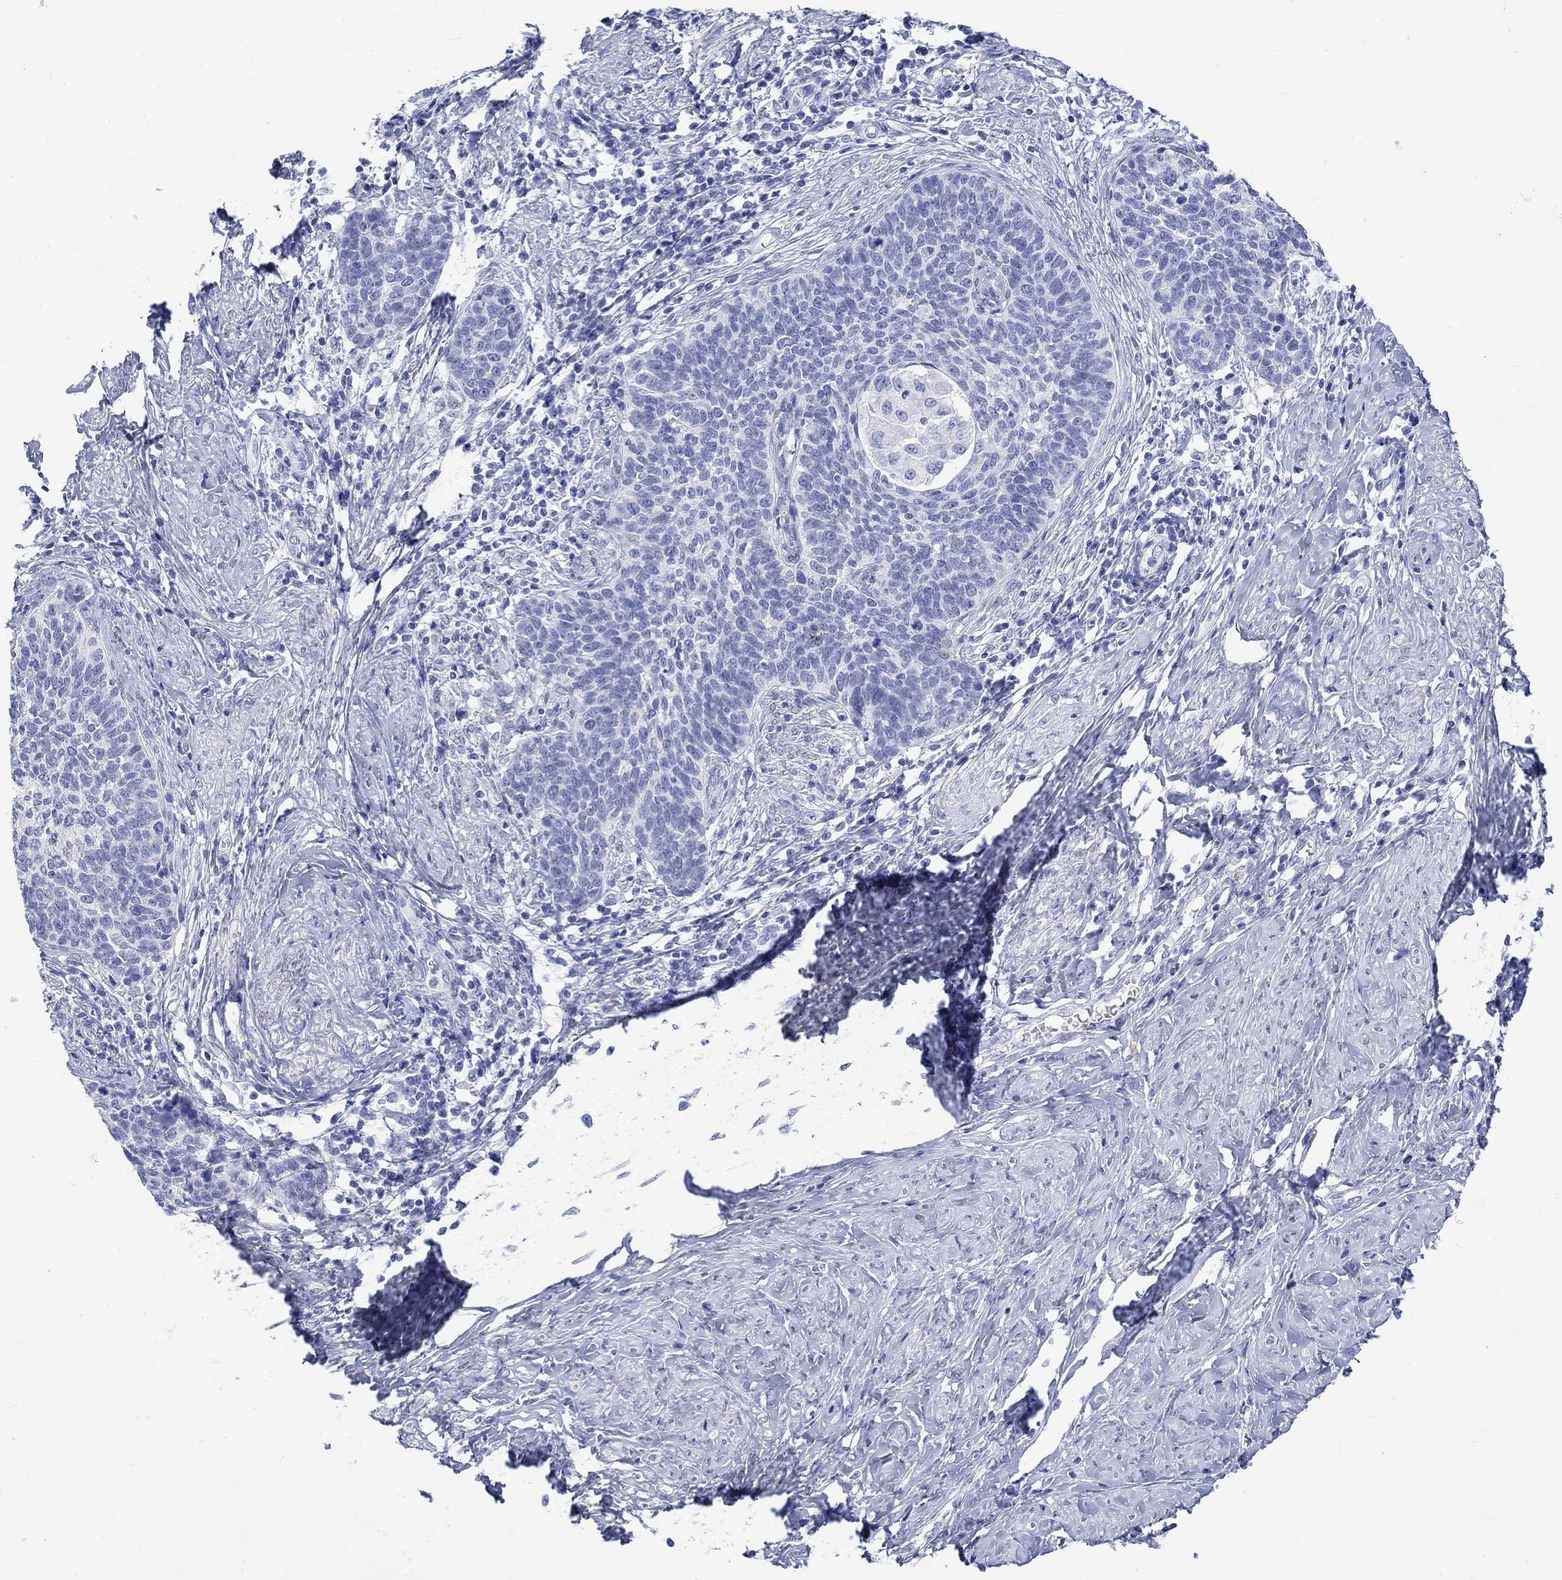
{"staining": {"intensity": "negative", "quantity": "none", "location": "none"}, "tissue": "cervical cancer", "cell_type": "Tumor cells", "image_type": "cancer", "snomed": [{"axis": "morphology", "description": "Normal tissue, NOS"}, {"axis": "morphology", "description": "Squamous cell carcinoma, NOS"}, {"axis": "topography", "description": "Cervix"}], "caption": "Tumor cells are negative for brown protein staining in cervical cancer.", "gene": "MSI1", "patient": {"sex": "female", "age": 39}}